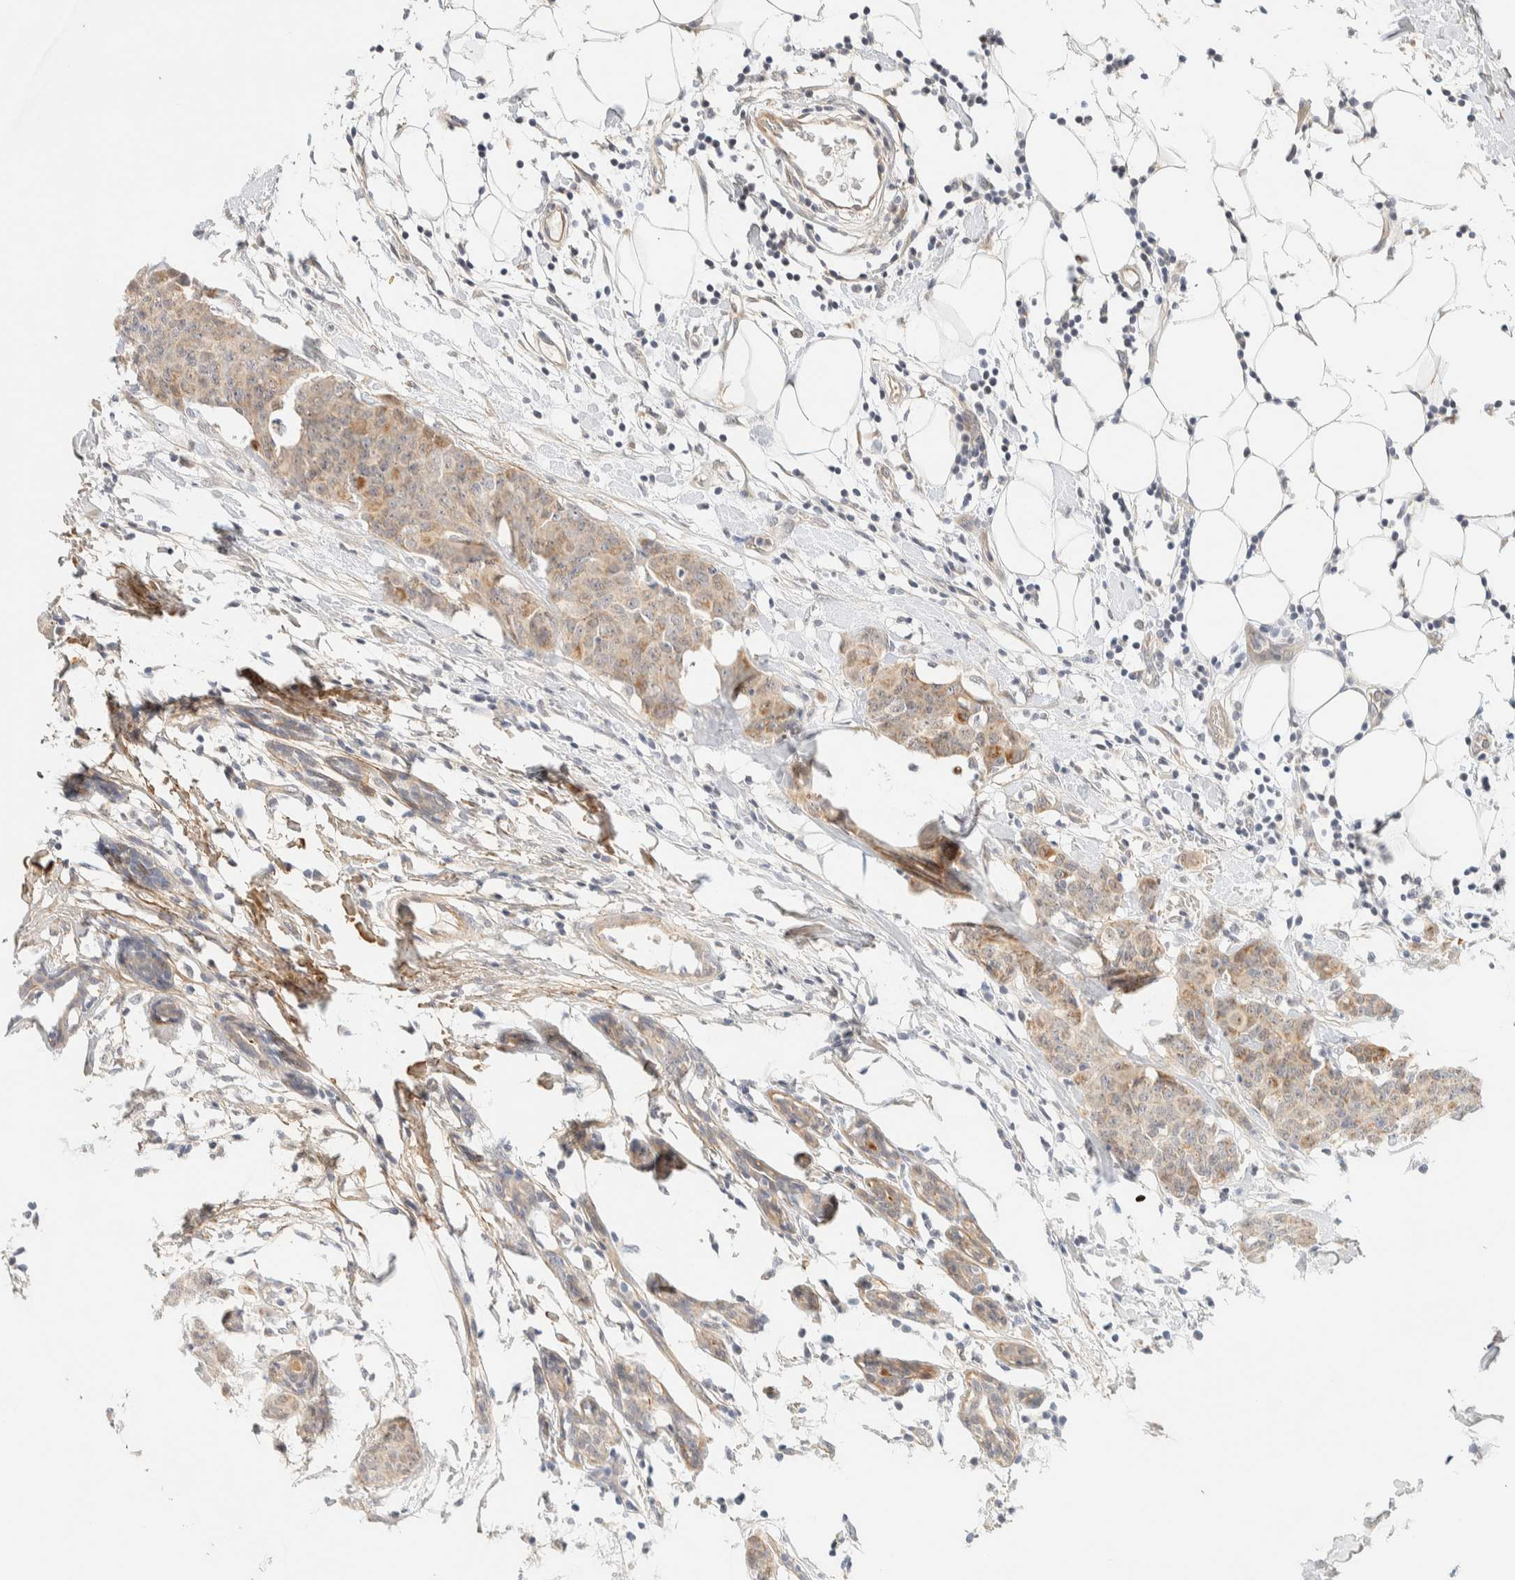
{"staining": {"intensity": "weak", "quantity": "25%-75%", "location": "cytoplasmic/membranous"}, "tissue": "breast cancer", "cell_type": "Tumor cells", "image_type": "cancer", "snomed": [{"axis": "morphology", "description": "Normal tissue, NOS"}, {"axis": "morphology", "description": "Duct carcinoma"}, {"axis": "topography", "description": "Breast"}], "caption": "A photomicrograph of human breast cancer stained for a protein demonstrates weak cytoplasmic/membranous brown staining in tumor cells.", "gene": "TNK1", "patient": {"sex": "female", "age": 40}}